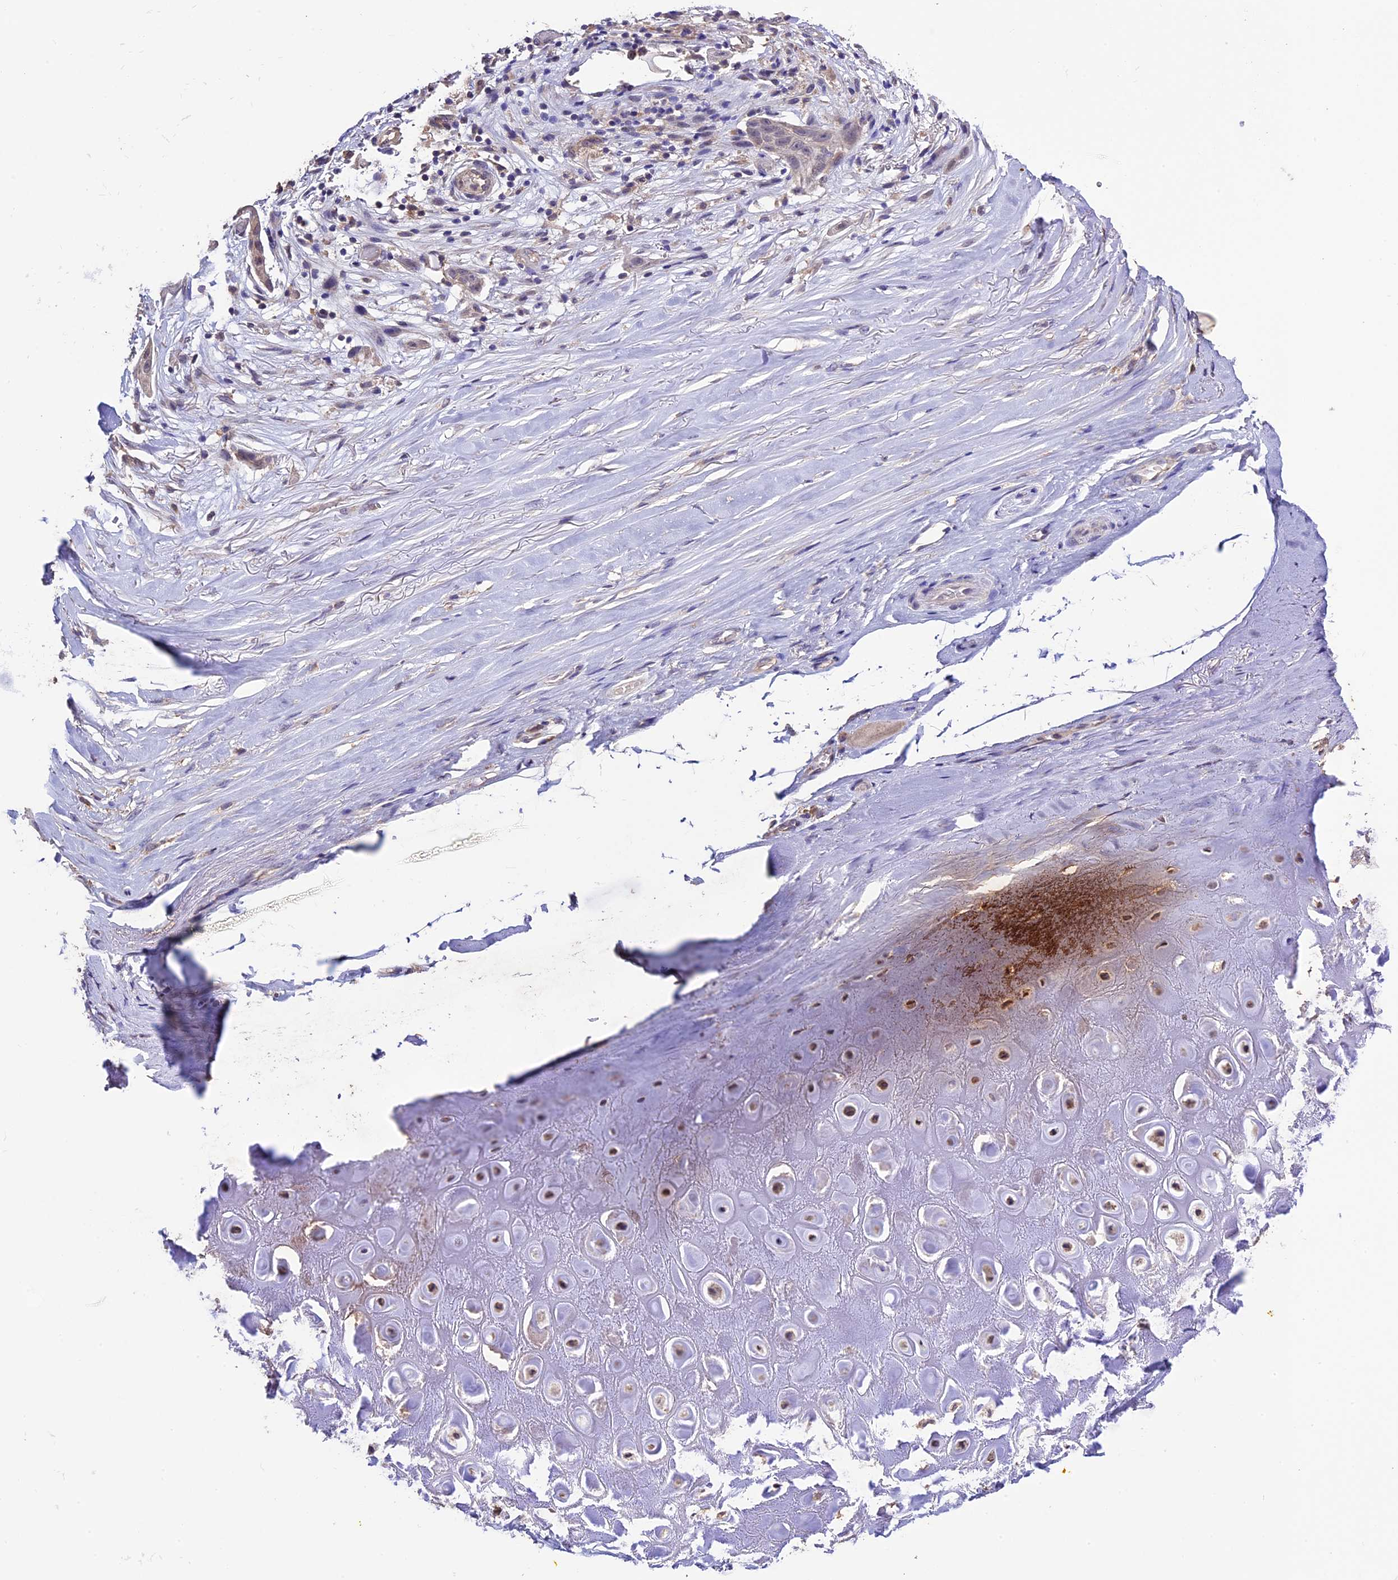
{"staining": {"intensity": "negative", "quantity": "none", "location": "none"}, "tissue": "adipose tissue", "cell_type": "Adipocytes", "image_type": "normal", "snomed": [{"axis": "morphology", "description": "Normal tissue, NOS"}, {"axis": "morphology", "description": "Basal cell carcinoma"}, {"axis": "topography", "description": "Skin"}], "caption": "Image shows no protein positivity in adipocytes of unremarkable adipose tissue. (Immunohistochemistry (ihc), brightfield microscopy, high magnification).", "gene": "DIS3L", "patient": {"sex": "female", "age": 89}}